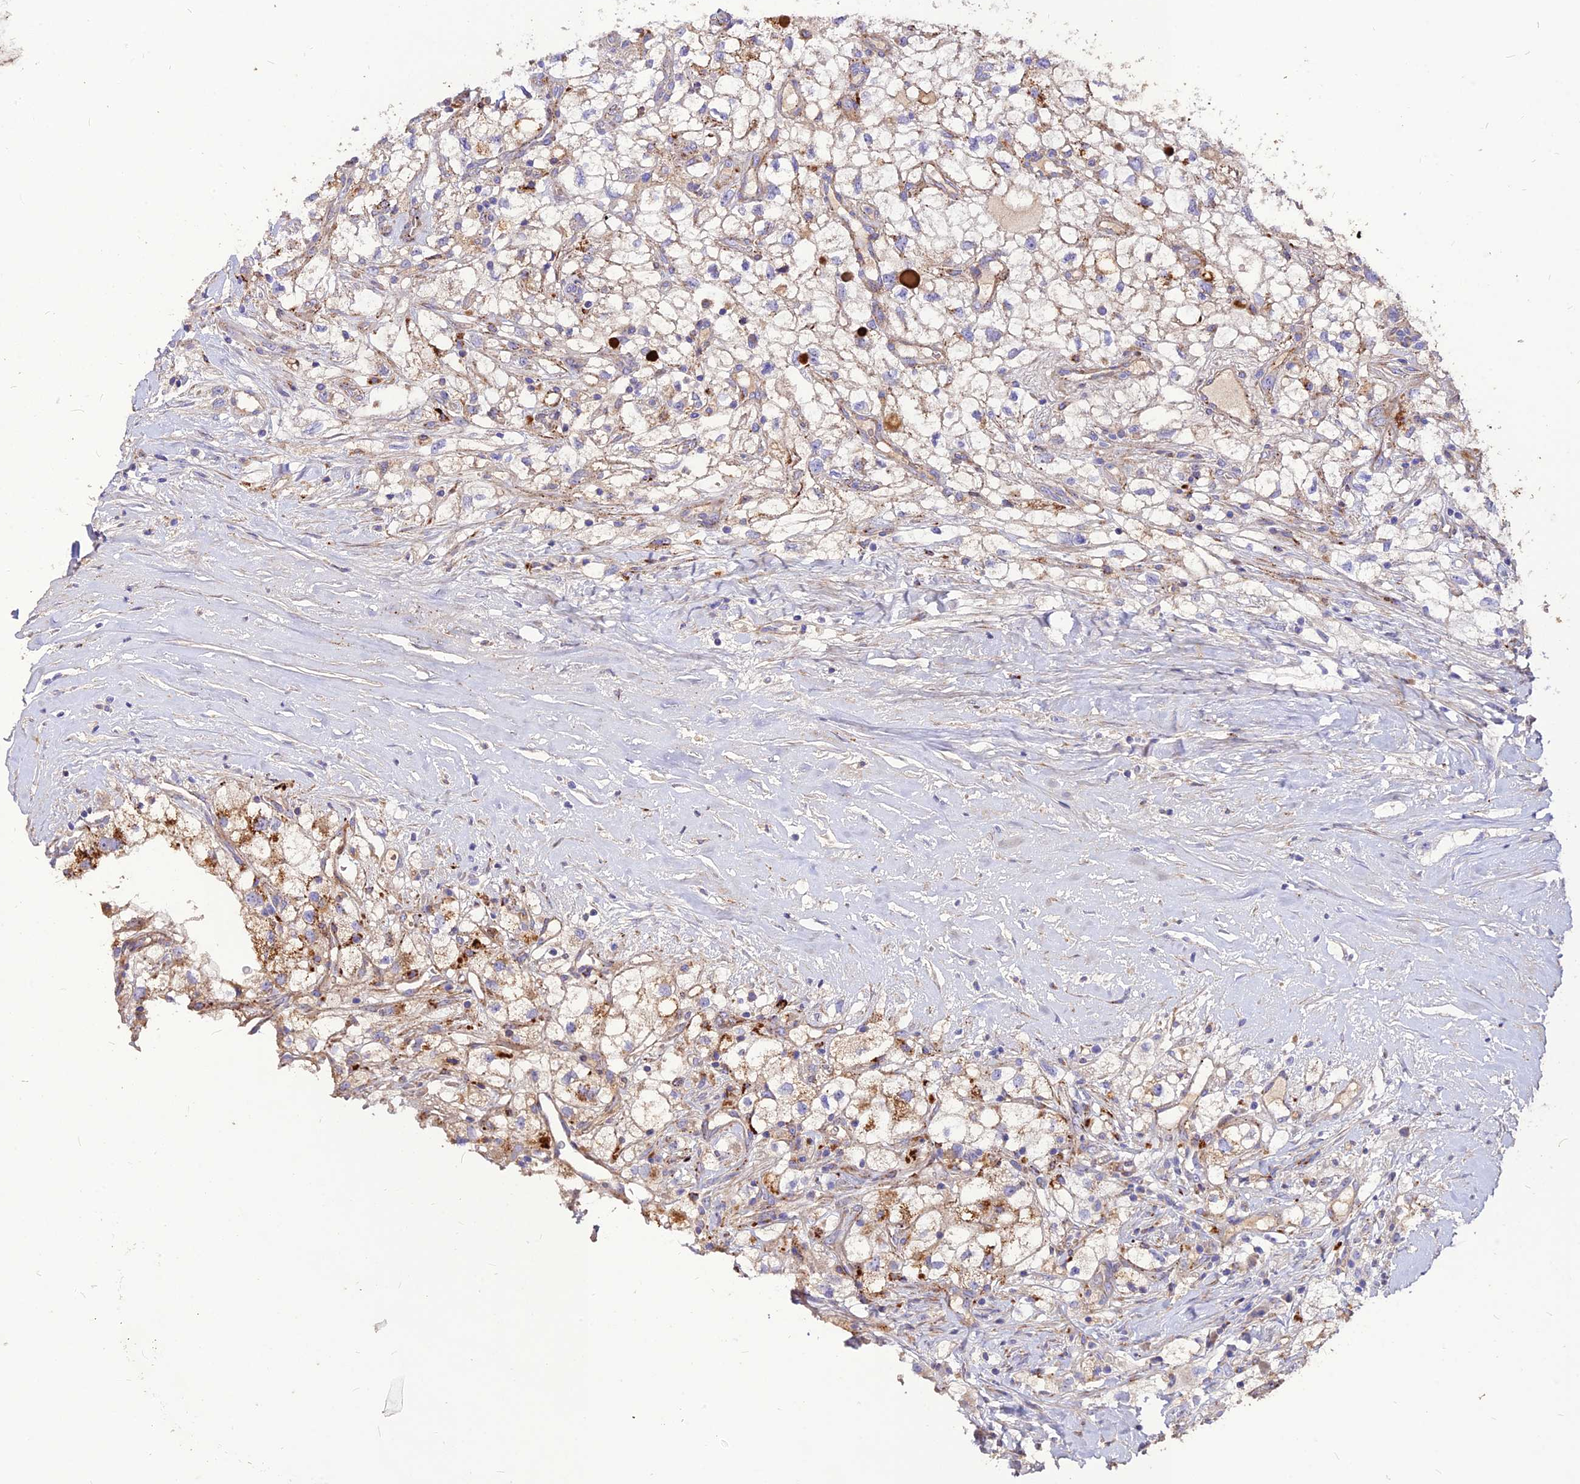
{"staining": {"intensity": "moderate", "quantity": "<25%", "location": "cytoplasmic/membranous"}, "tissue": "renal cancer", "cell_type": "Tumor cells", "image_type": "cancer", "snomed": [{"axis": "morphology", "description": "Adenocarcinoma, NOS"}, {"axis": "topography", "description": "Kidney"}], "caption": "A histopathology image showing moderate cytoplasmic/membranous expression in about <25% of tumor cells in renal cancer (adenocarcinoma), as visualized by brown immunohistochemical staining.", "gene": "RIMOC1", "patient": {"sex": "male", "age": 59}}